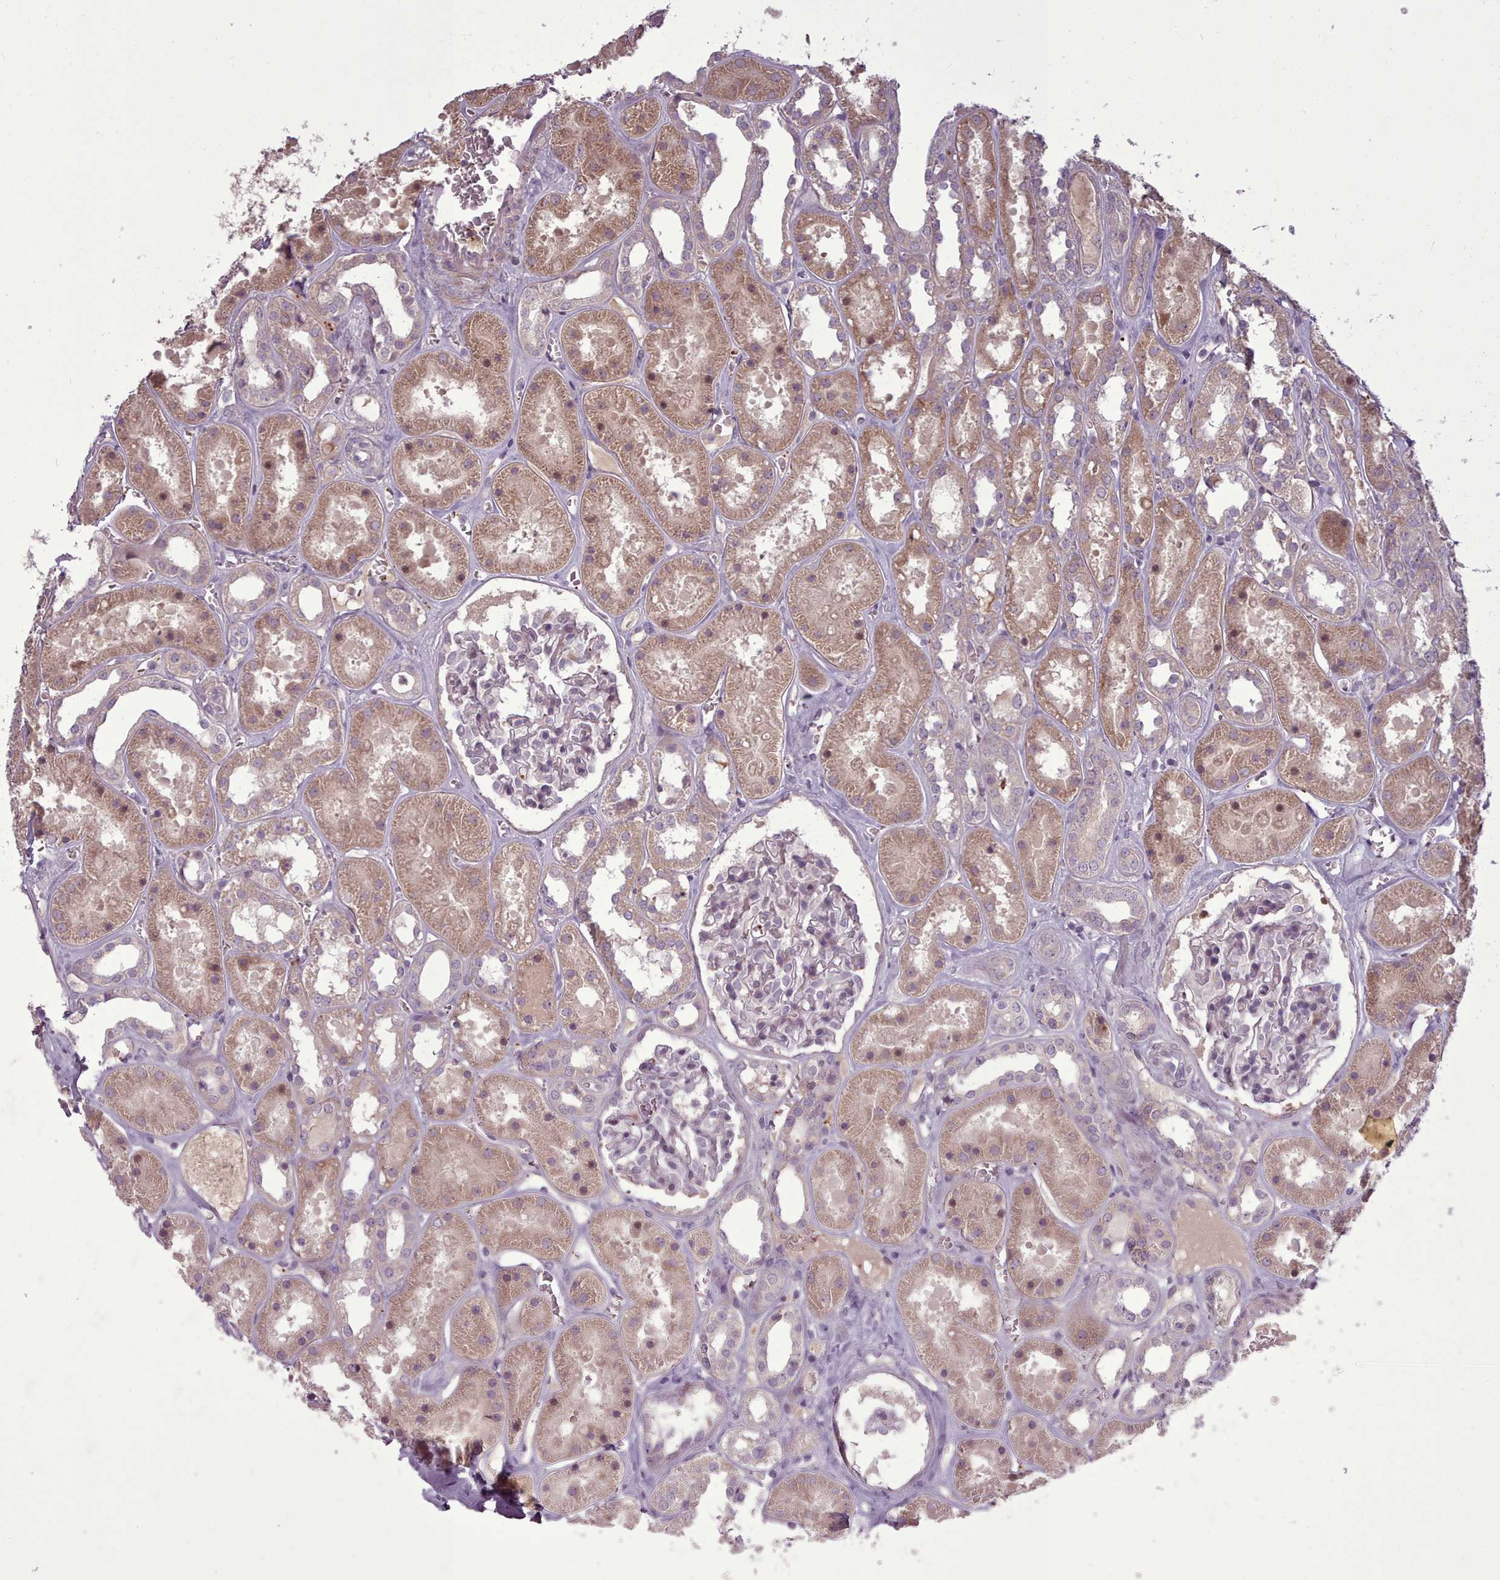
{"staining": {"intensity": "negative", "quantity": "none", "location": "none"}, "tissue": "kidney", "cell_type": "Cells in glomeruli", "image_type": "normal", "snomed": [{"axis": "morphology", "description": "Normal tissue, NOS"}, {"axis": "topography", "description": "Kidney"}], "caption": "The image shows no significant positivity in cells in glomeruli of kidney.", "gene": "LEFTY1", "patient": {"sex": "female", "age": 41}}